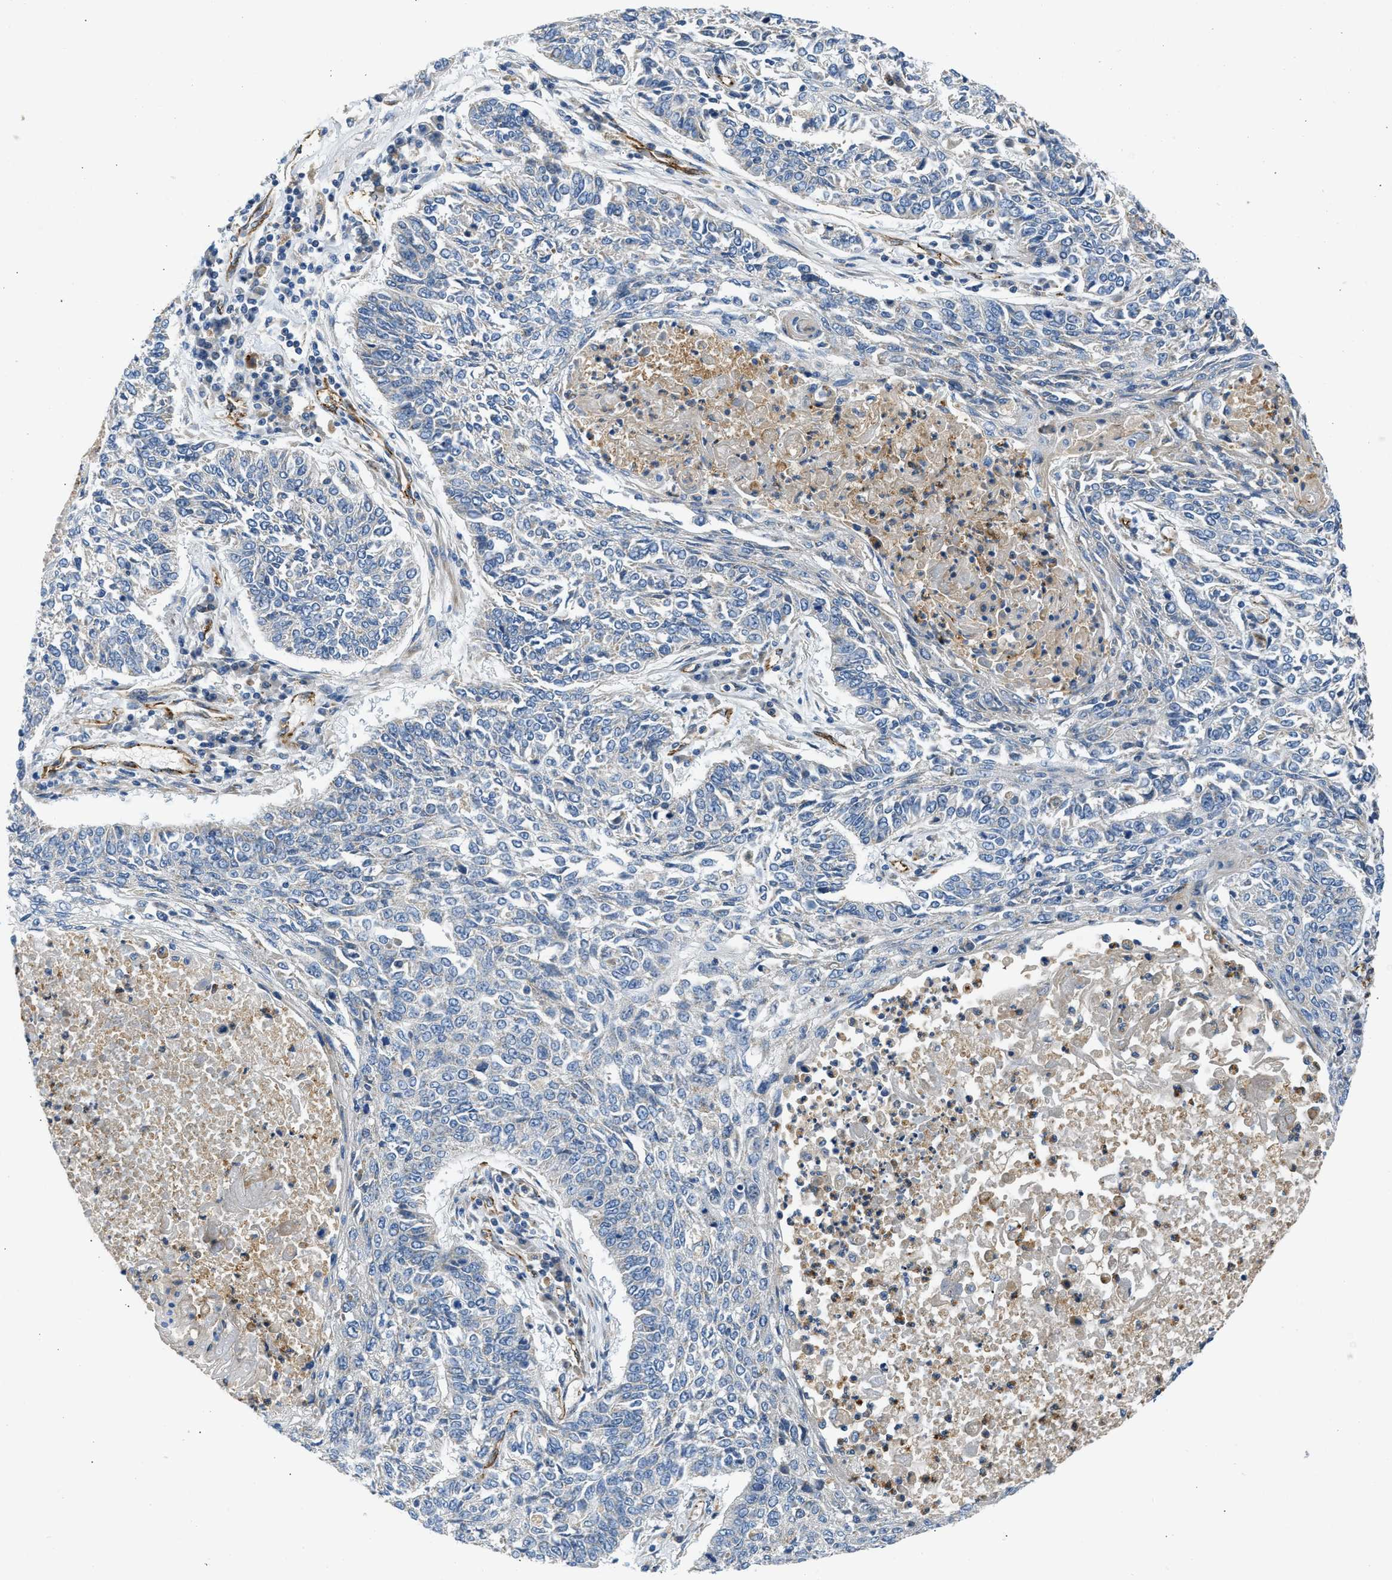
{"staining": {"intensity": "negative", "quantity": "none", "location": "none"}, "tissue": "lung cancer", "cell_type": "Tumor cells", "image_type": "cancer", "snomed": [{"axis": "morphology", "description": "Normal tissue, NOS"}, {"axis": "morphology", "description": "Squamous cell carcinoma, NOS"}, {"axis": "topography", "description": "Cartilage tissue"}, {"axis": "topography", "description": "Bronchus"}, {"axis": "topography", "description": "Lung"}], "caption": "Lung cancer was stained to show a protein in brown. There is no significant staining in tumor cells. (Stains: DAB (3,3'-diaminobenzidine) IHC with hematoxylin counter stain, Microscopy: brightfield microscopy at high magnification).", "gene": "ULK4", "patient": {"sex": "female", "age": 49}}